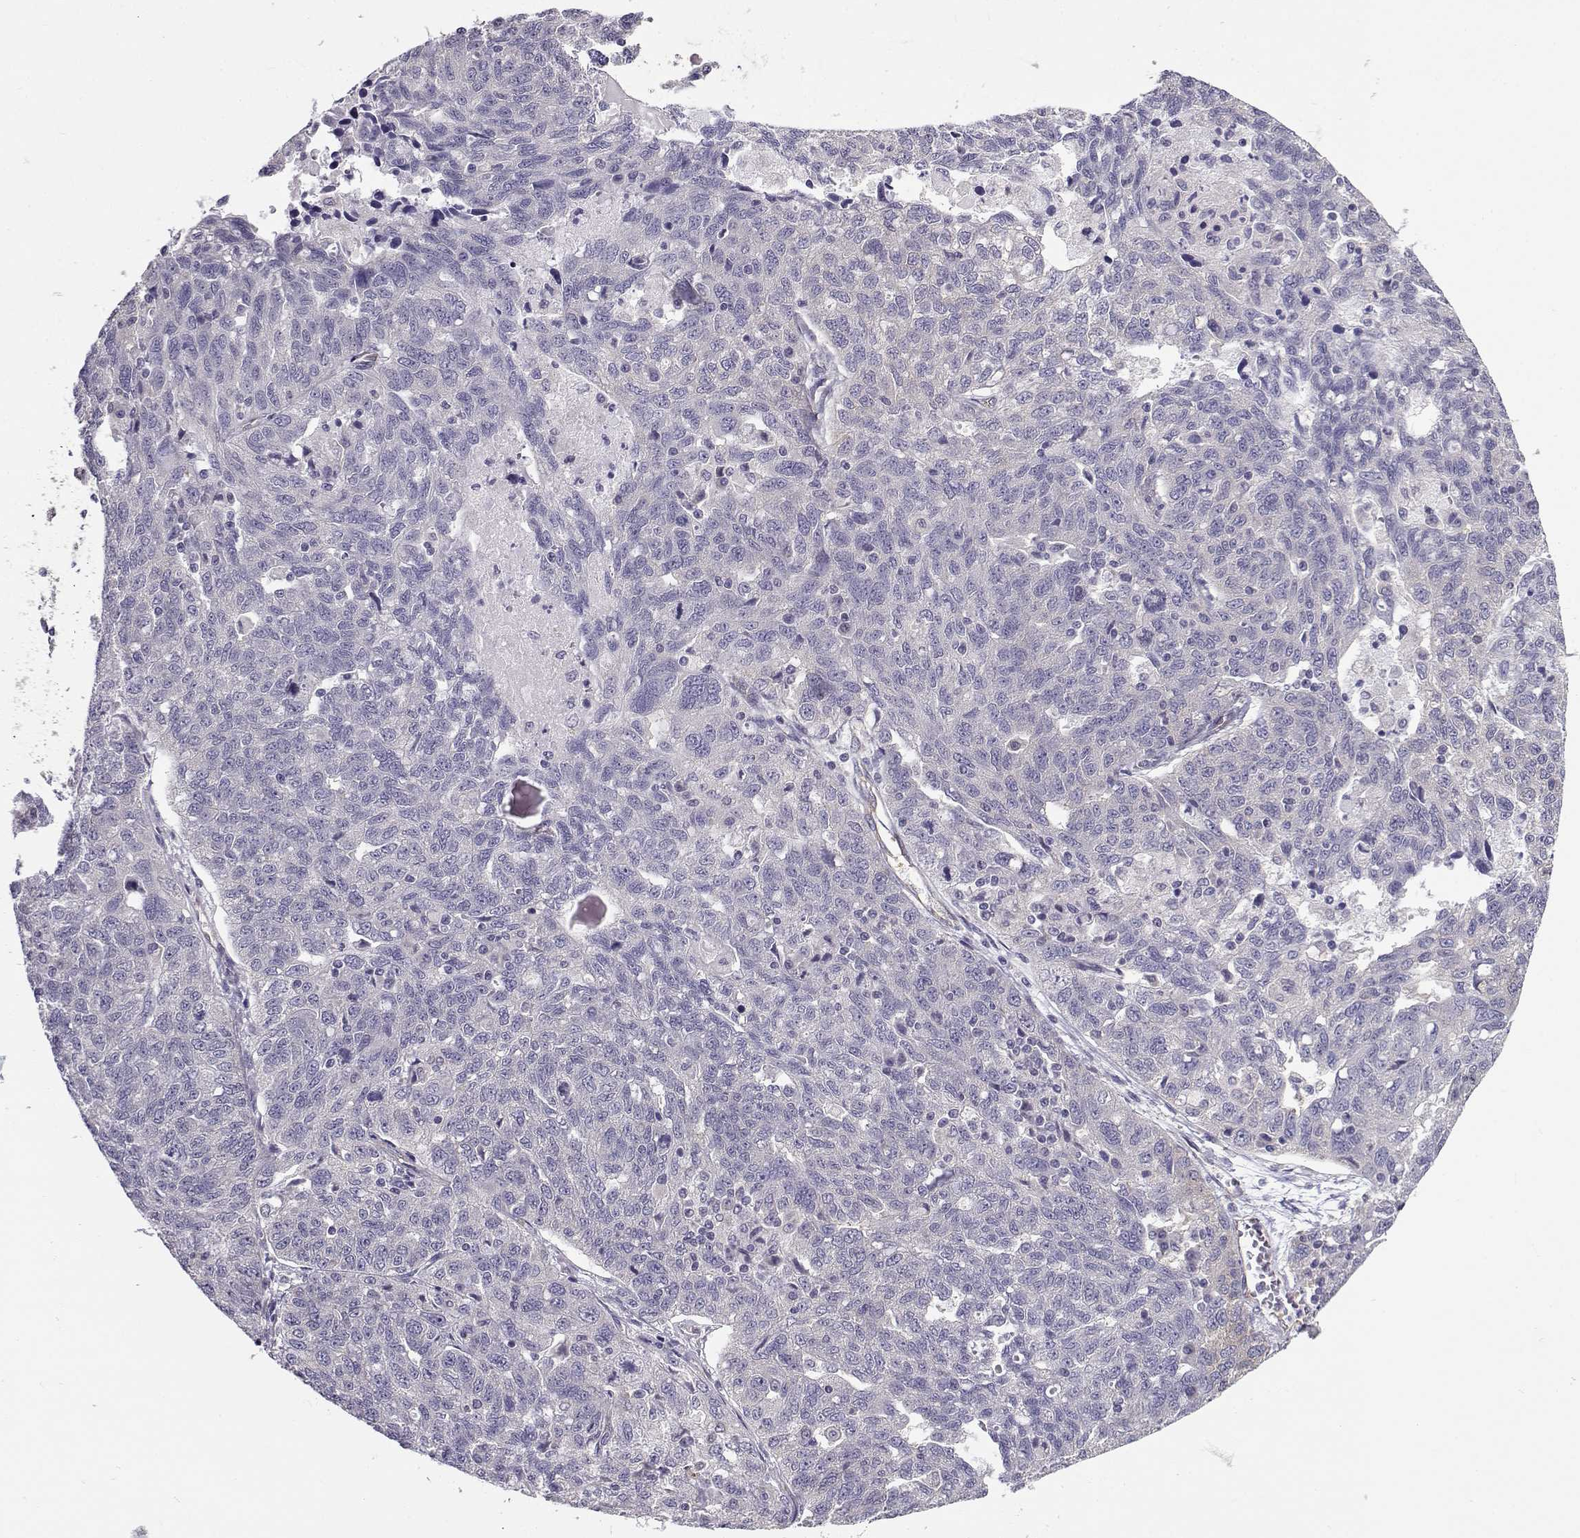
{"staining": {"intensity": "negative", "quantity": "none", "location": "none"}, "tissue": "ovarian cancer", "cell_type": "Tumor cells", "image_type": "cancer", "snomed": [{"axis": "morphology", "description": "Cystadenocarcinoma, serous, NOS"}, {"axis": "topography", "description": "Ovary"}], "caption": "Immunohistochemistry (IHC) histopathology image of ovarian cancer (serous cystadenocarcinoma) stained for a protein (brown), which reveals no positivity in tumor cells.", "gene": "BEND6", "patient": {"sex": "female", "age": 71}}